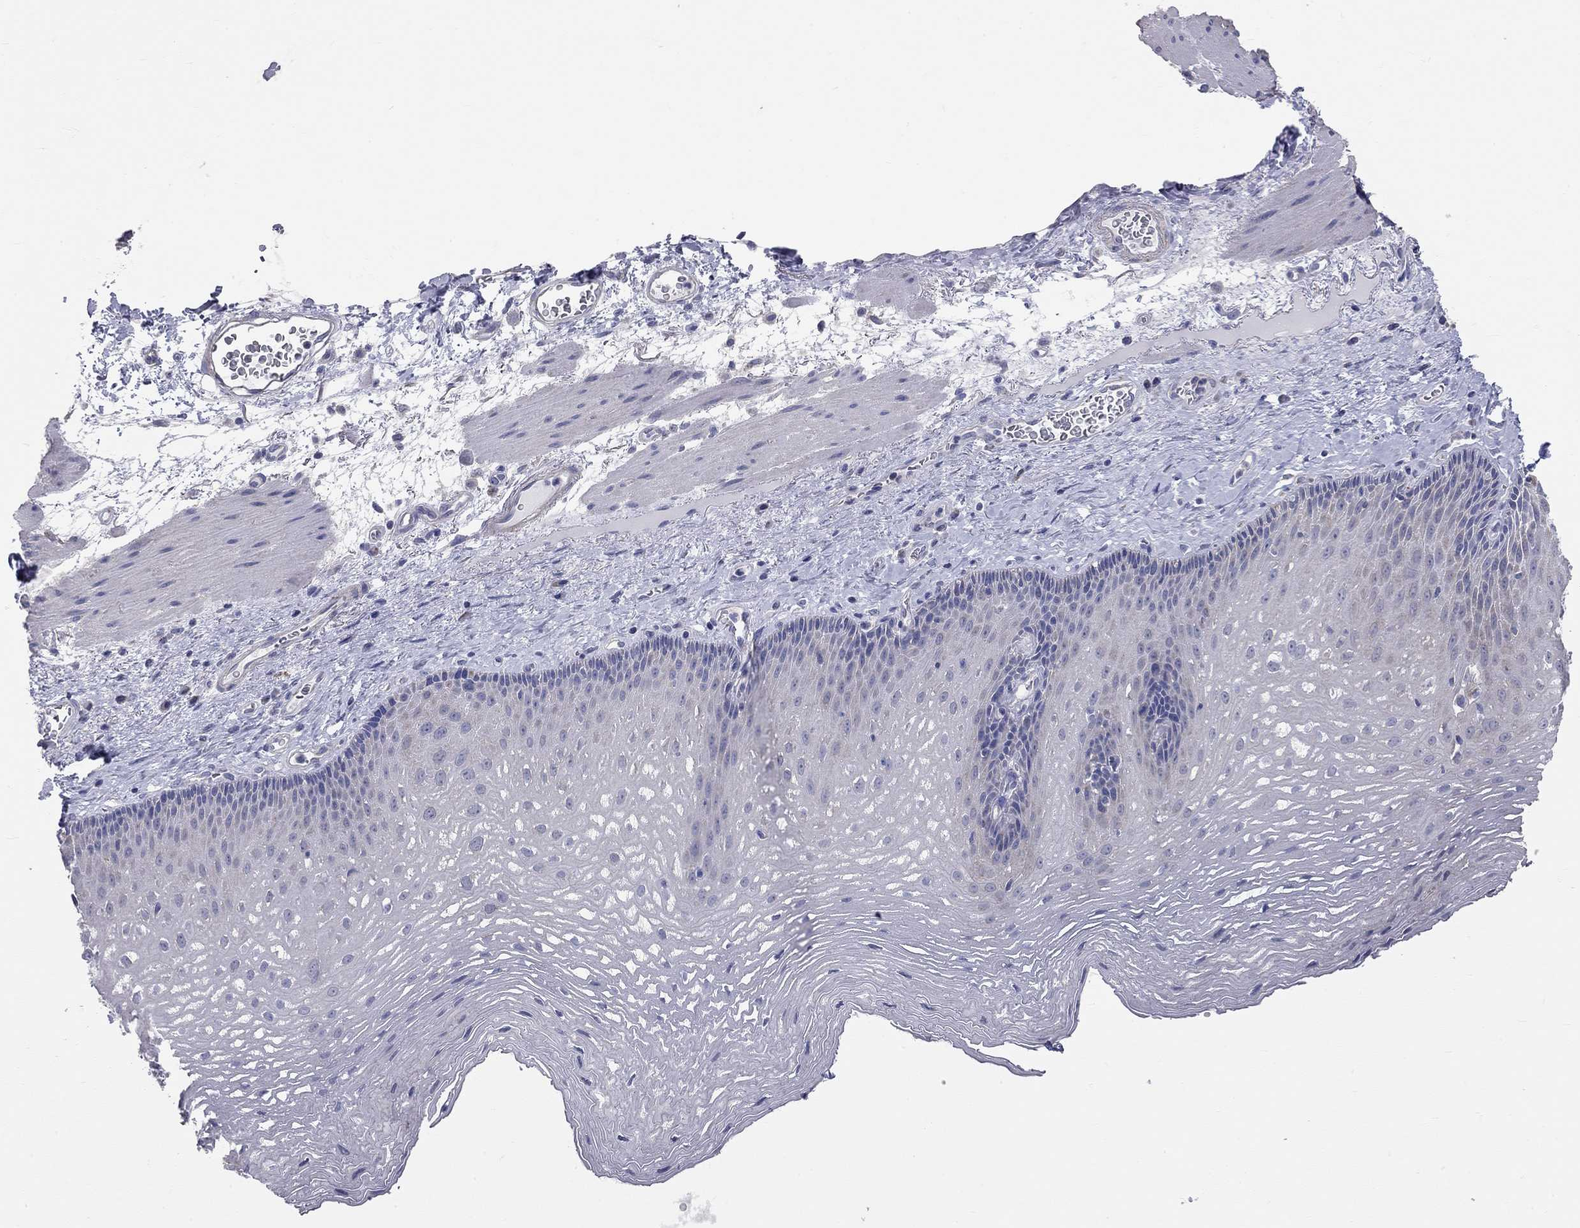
{"staining": {"intensity": "negative", "quantity": "none", "location": "none"}, "tissue": "esophagus", "cell_type": "Squamous epithelial cells", "image_type": "normal", "snomed": [{"axis": "morphology", "description": "Normal tissue, NOS"}, {"axis": "topography", "description": "Esophagus"}], "caption": "Human esophagus stained for a protein using immunohistochemistry reveals no positivity in squamous epithelial cells.", "gene": "CFAP161", "patient": {"sex": "male", "age": 76}}